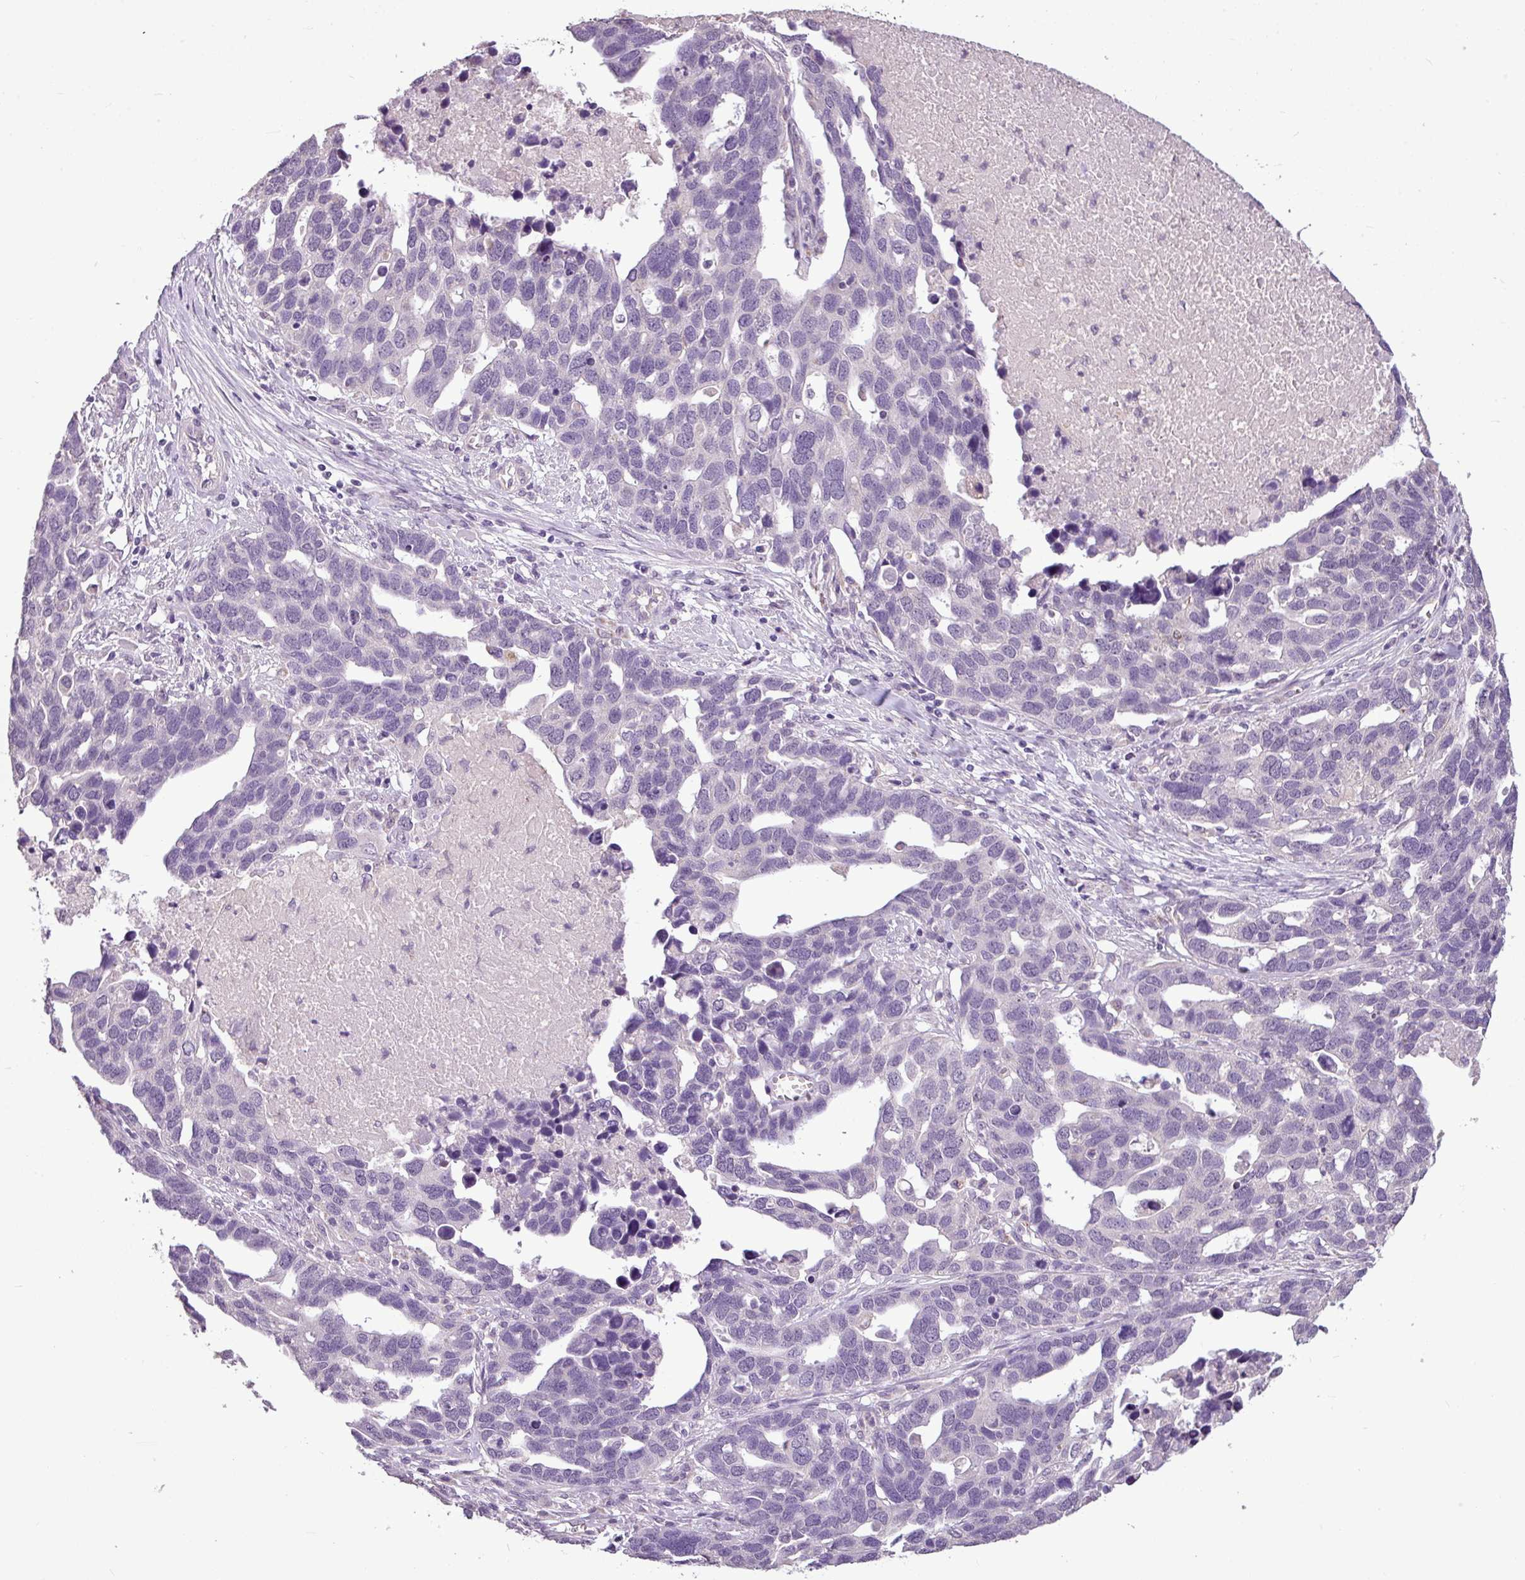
{"staining": {"intensity": "negative", "quantity": "none", "location": "none"}, "tissue": "ovarian cancer", "cell_type": "Tumor cells", "image_type": "cancer", "snomed": [{"axis": "morphology", "description": "Cystadenocarcinoma, serous, NOS"}, {"axis": "topography", "description": "Ovary"}], "caption": "Serous cystadenocarcinoma (ovarian) stained for a protein using immunohistochemistry (IHC) shows no staining tumor cells.", "gene": "ALDH2", "patient": {"sex": "female", "age": 54}}